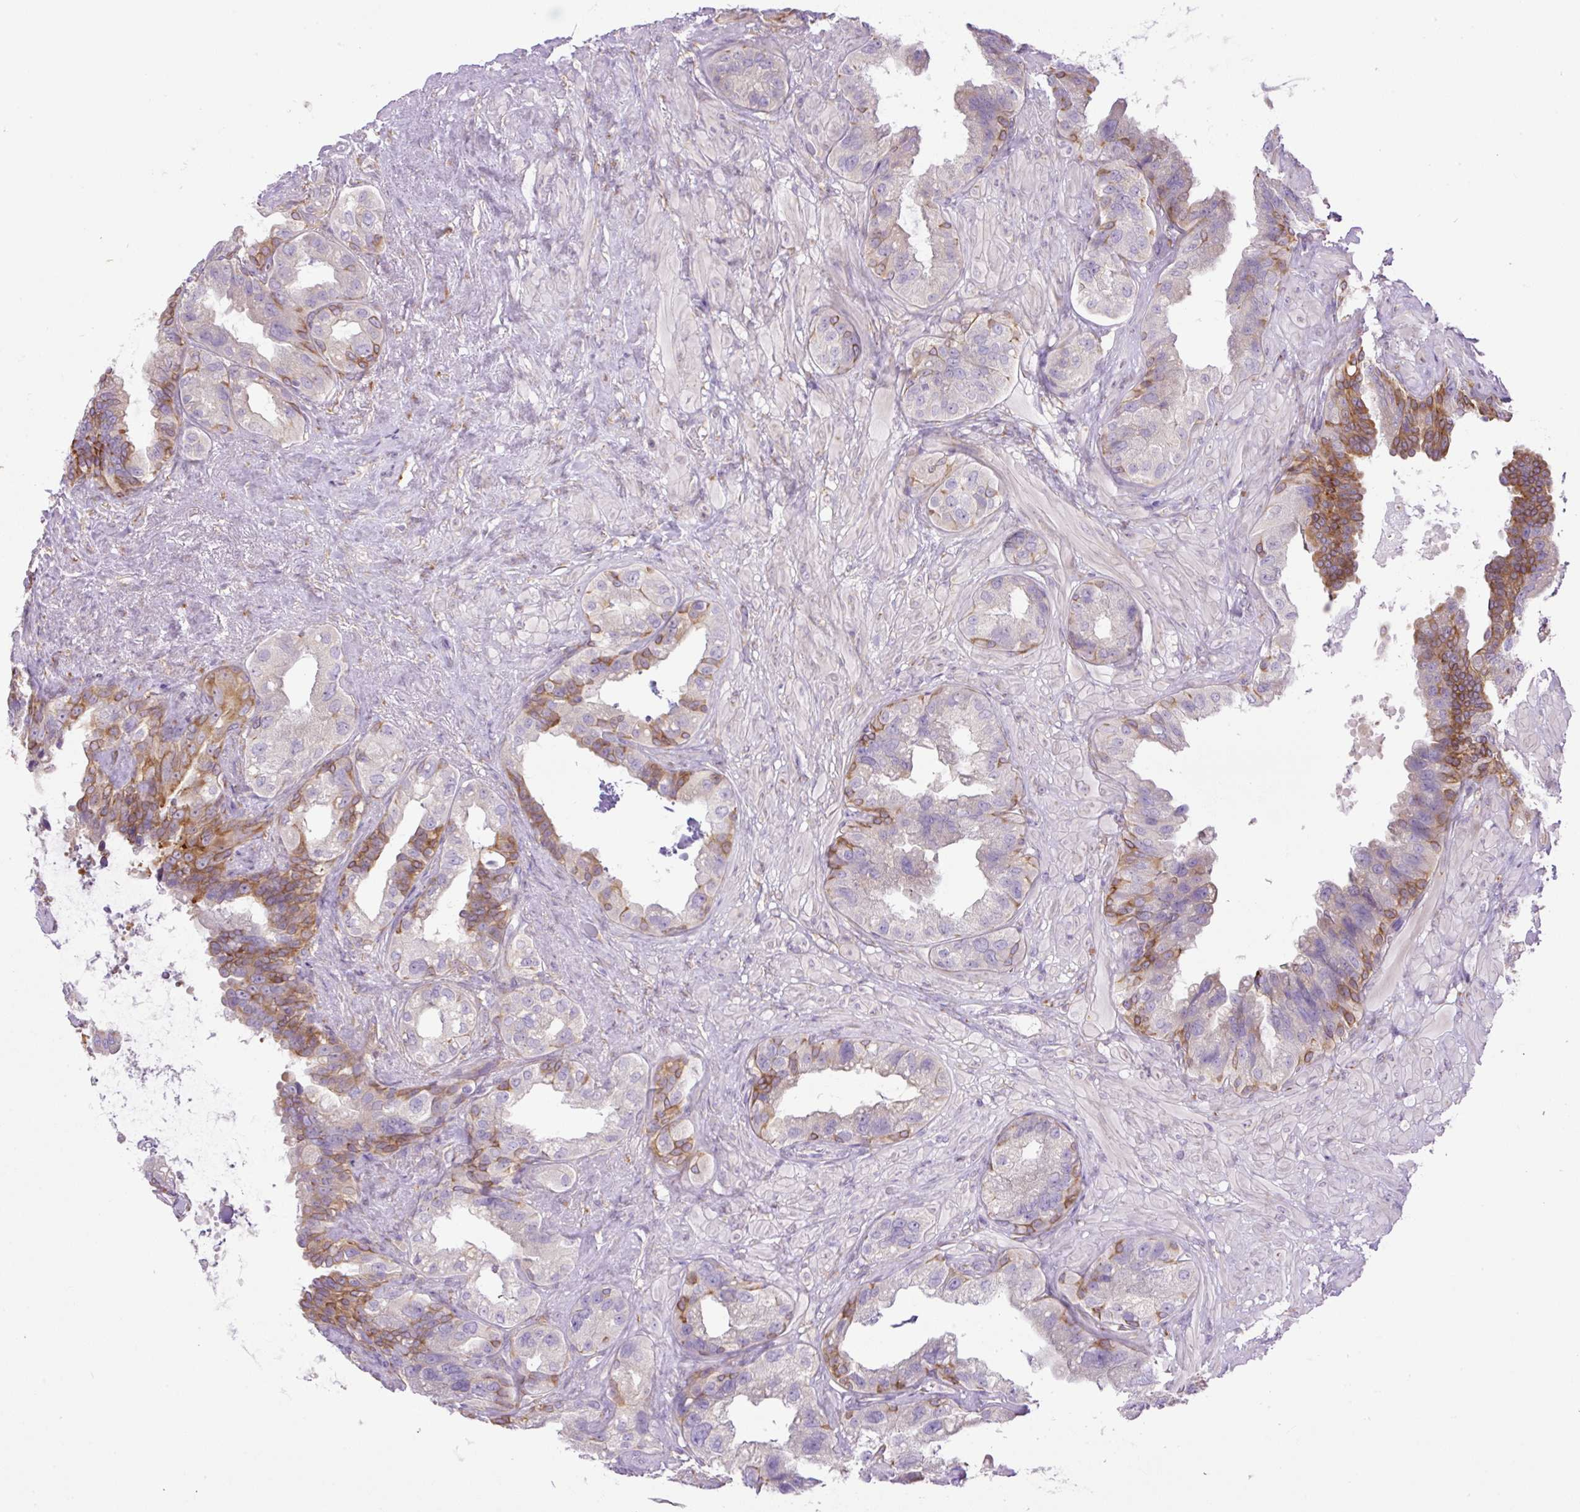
{"staining": {"intensity": "moderate", "quantity": "25%-75%", "location": "cytoplasmic/membranous"}, "tissue": "seminal vesicle", "cell_type": "Glandular cells", "image_type": "normal", "snomed": [{"axis": "morphology", "description": "Normal tissue, NOS"}, {"axis": "topography", "description": "Seminal veicle"}, {"axis": "topography", "description": "Peripheral nerve tissue"}], "caption": "Glandular cells display moderate cytoplasmic/membranous expression in approximately 25%-75% of cells in normal seminal vesicle.", "gene": "POFUT1", "patient": {"sex": "male", "age": 76}}